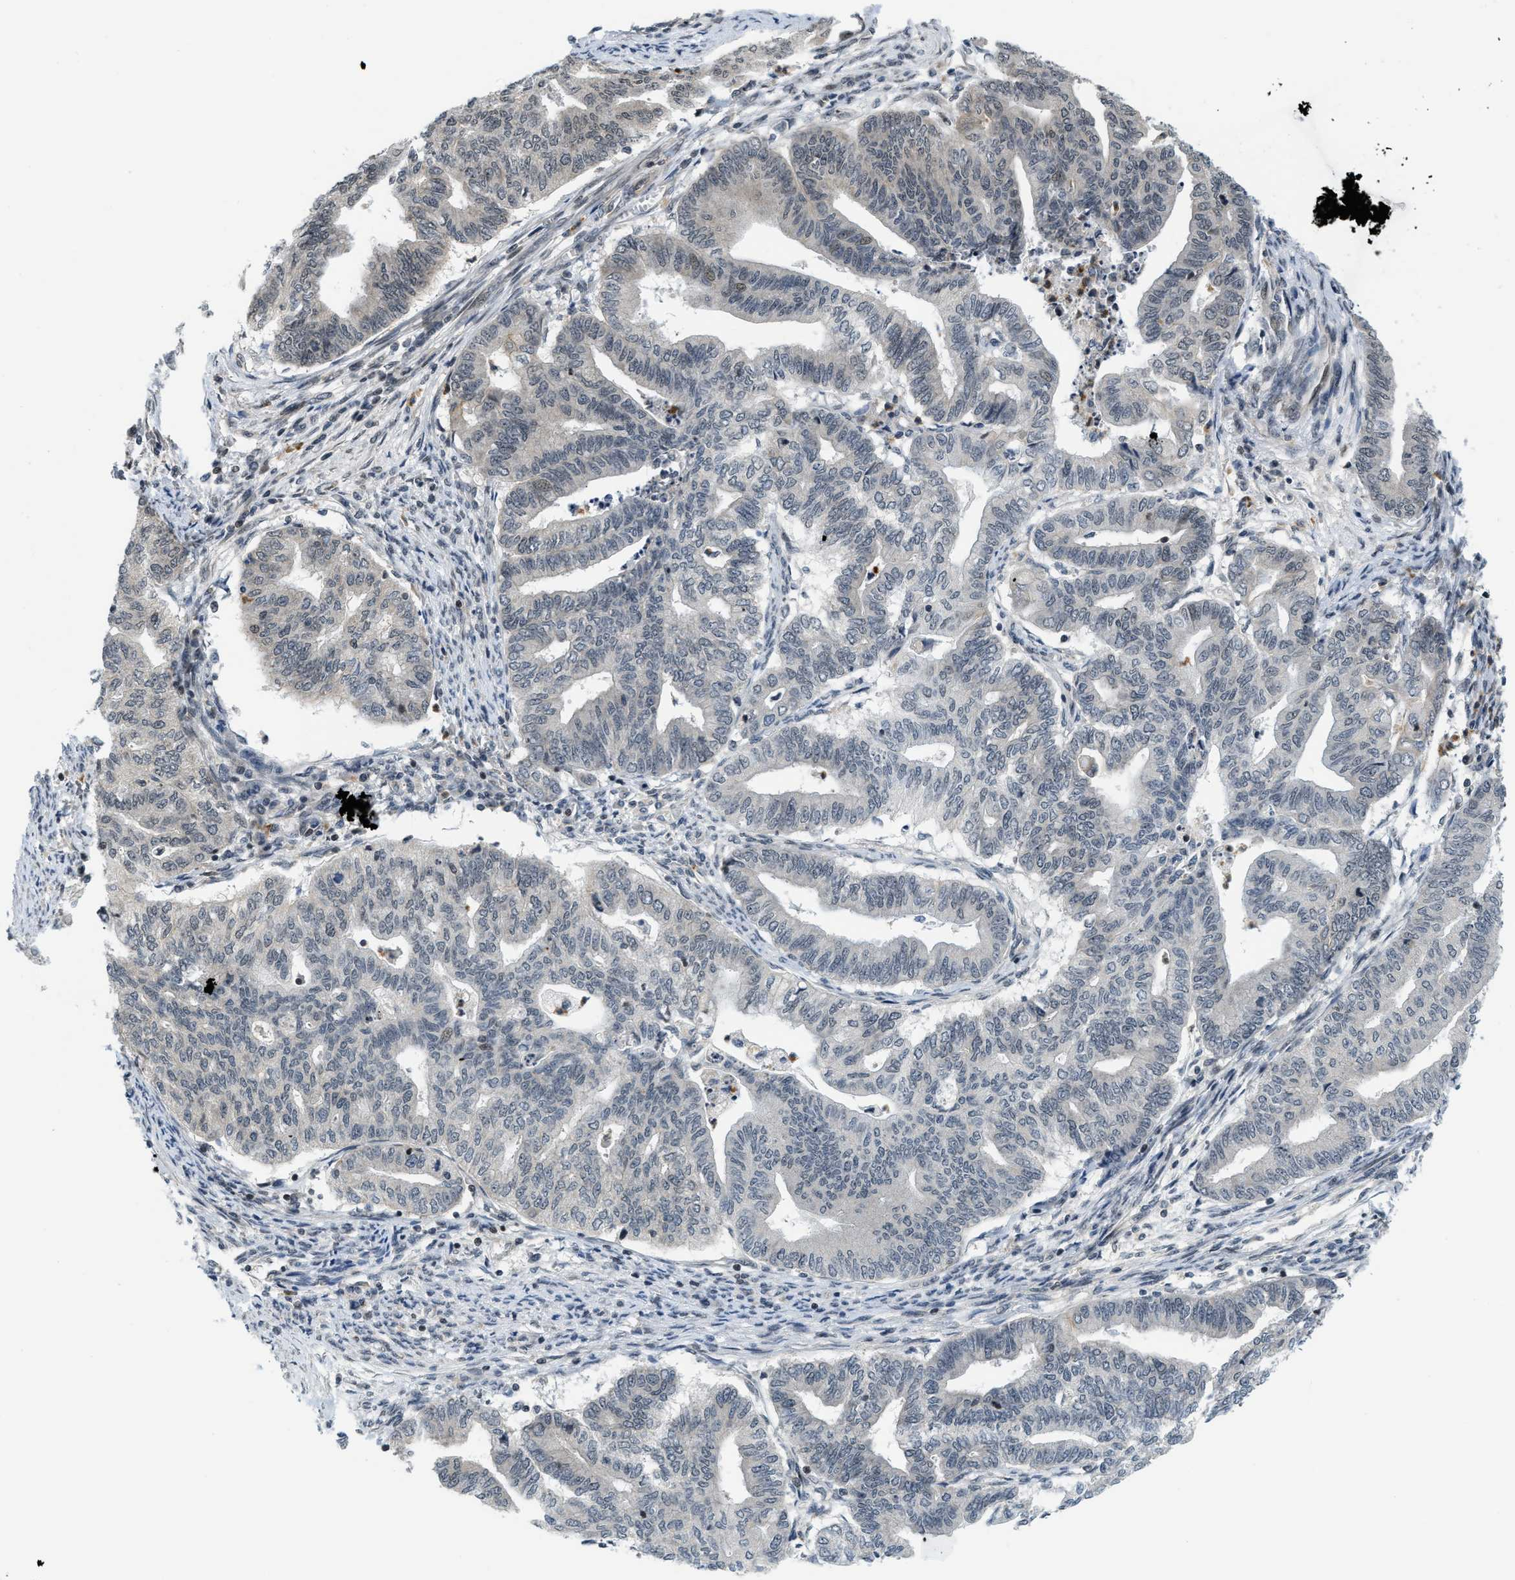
{"staining": {"intensity": "weak", "quantity": "<25%", "location": "nuclear"}, "tissue": "endometrial cancer", "cell_type": "Tumor cells", "image_type": "cancer", "snomed": [{"axis": "morphology", "description": "Adenocarcinoma, NOS"}, {"axis": "topography", "description": "Endometrium"}], "caption": "A micrograph of endometrial adenocarcinoma stained for a protein exhibits no brown staining in tumor cells. Brightfield microscopy of IHC stained with DAB (3,3'-diaminobenzidine) (brown) and hematoxylin (blue), captured at high magnification.", "gene": "KMT2A", "patient": {"sex": "female", "age": 79}}